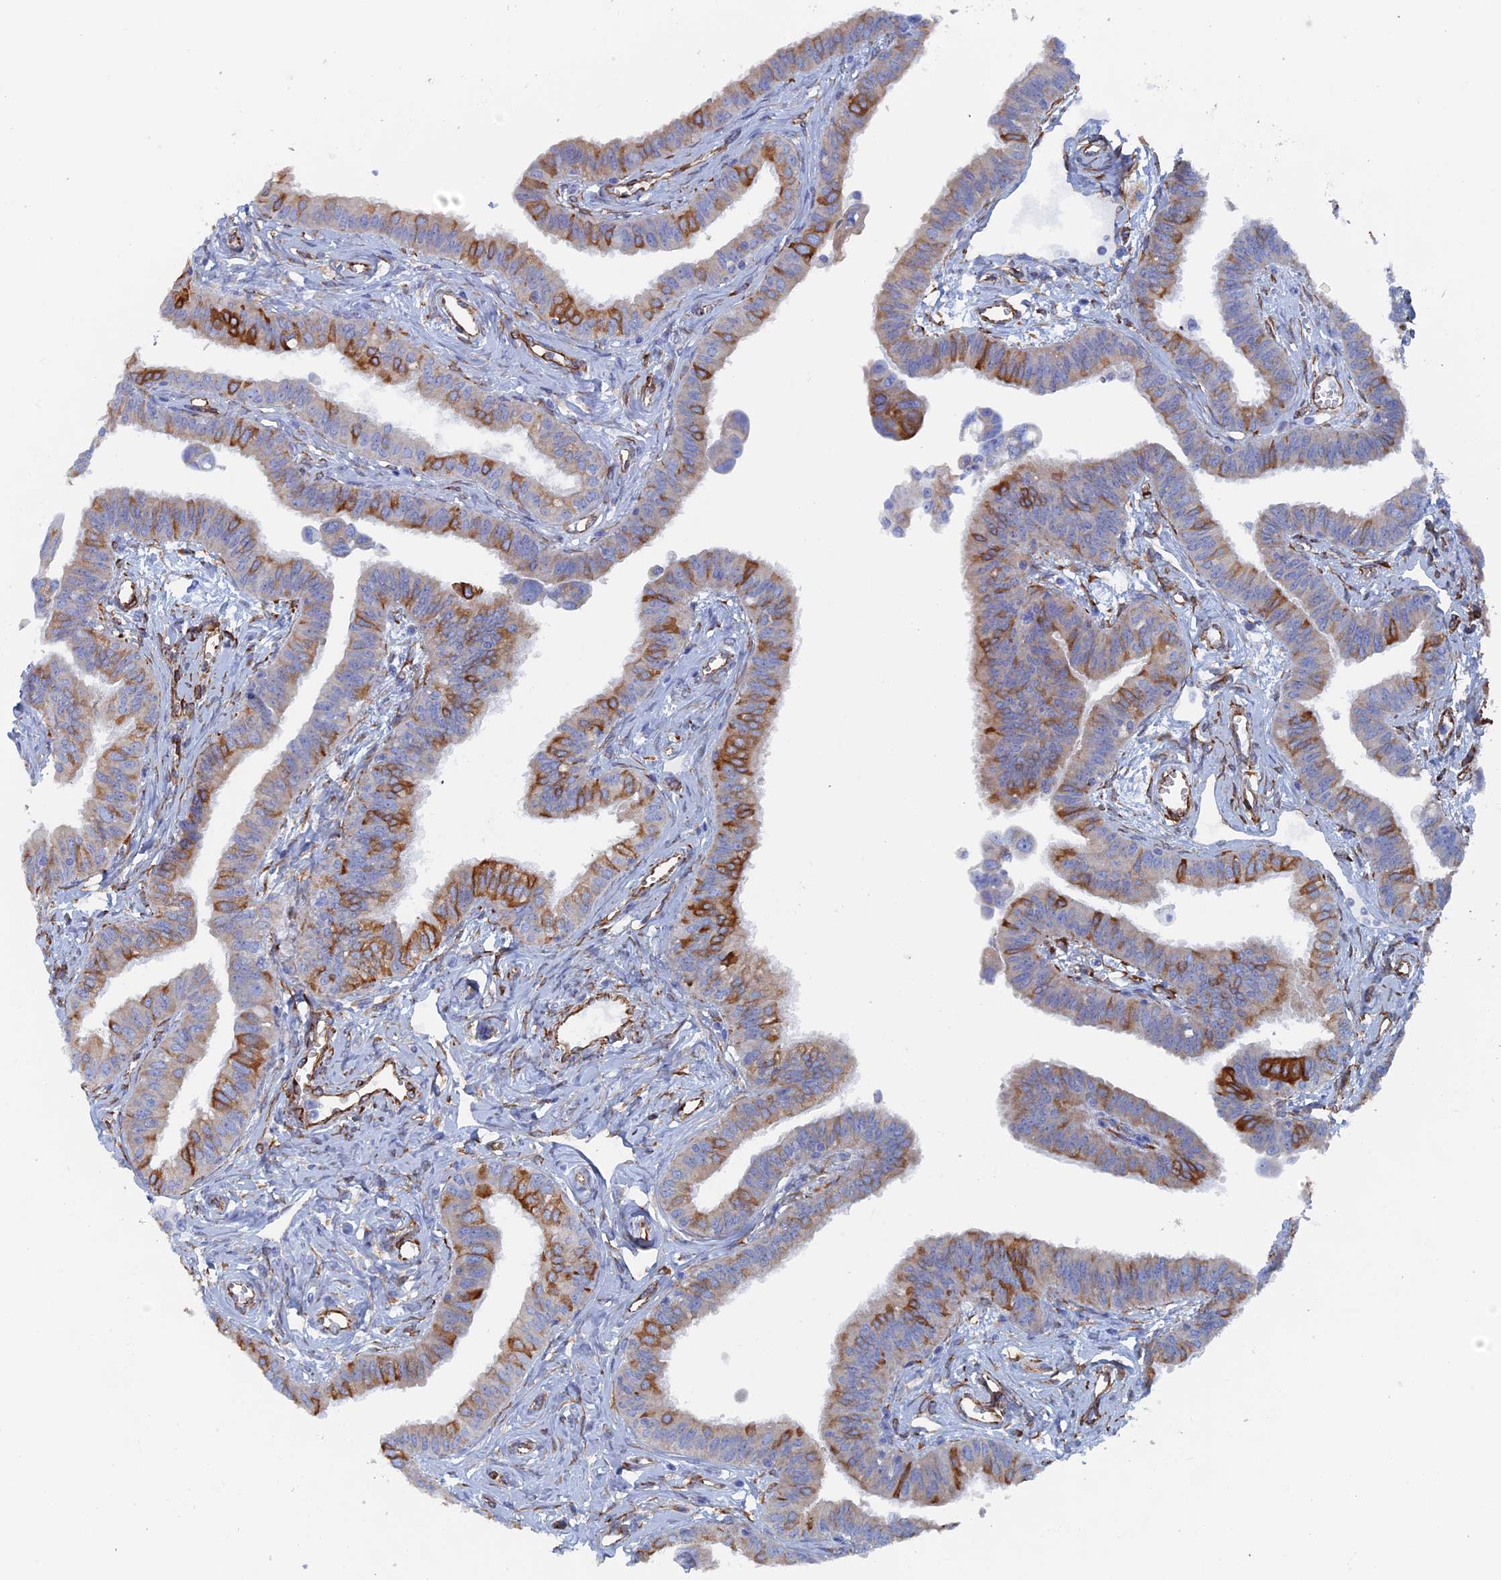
{"staining": {"intensity": "moderate", "quantity": "25%-75%", "location": "cytoplasmic/membranous"}, "tissue": "fallopian tube", "cell_type": "Glandular cells", "image_type": "normal", "snomed": [{"axis": "morphology", "description": "Normal tissue, NOS"}, {"axis": "morphology", "description": "Carcinoma, NOS"}, {"axis": "topography", "description": "Fallopian tube"}, {"axis": "topography", "description": "Ovary"}], "caption": "Immunohistochemistry (DAB (3,3'-diaminobenzidine)) staining of normal human fallopian tube shows moderate cytoplasmic/membranous protein positivity in about 25%-75% of glandular cells.", "gene": "COG7", "patient": {"sex": "female", "age": 59}}